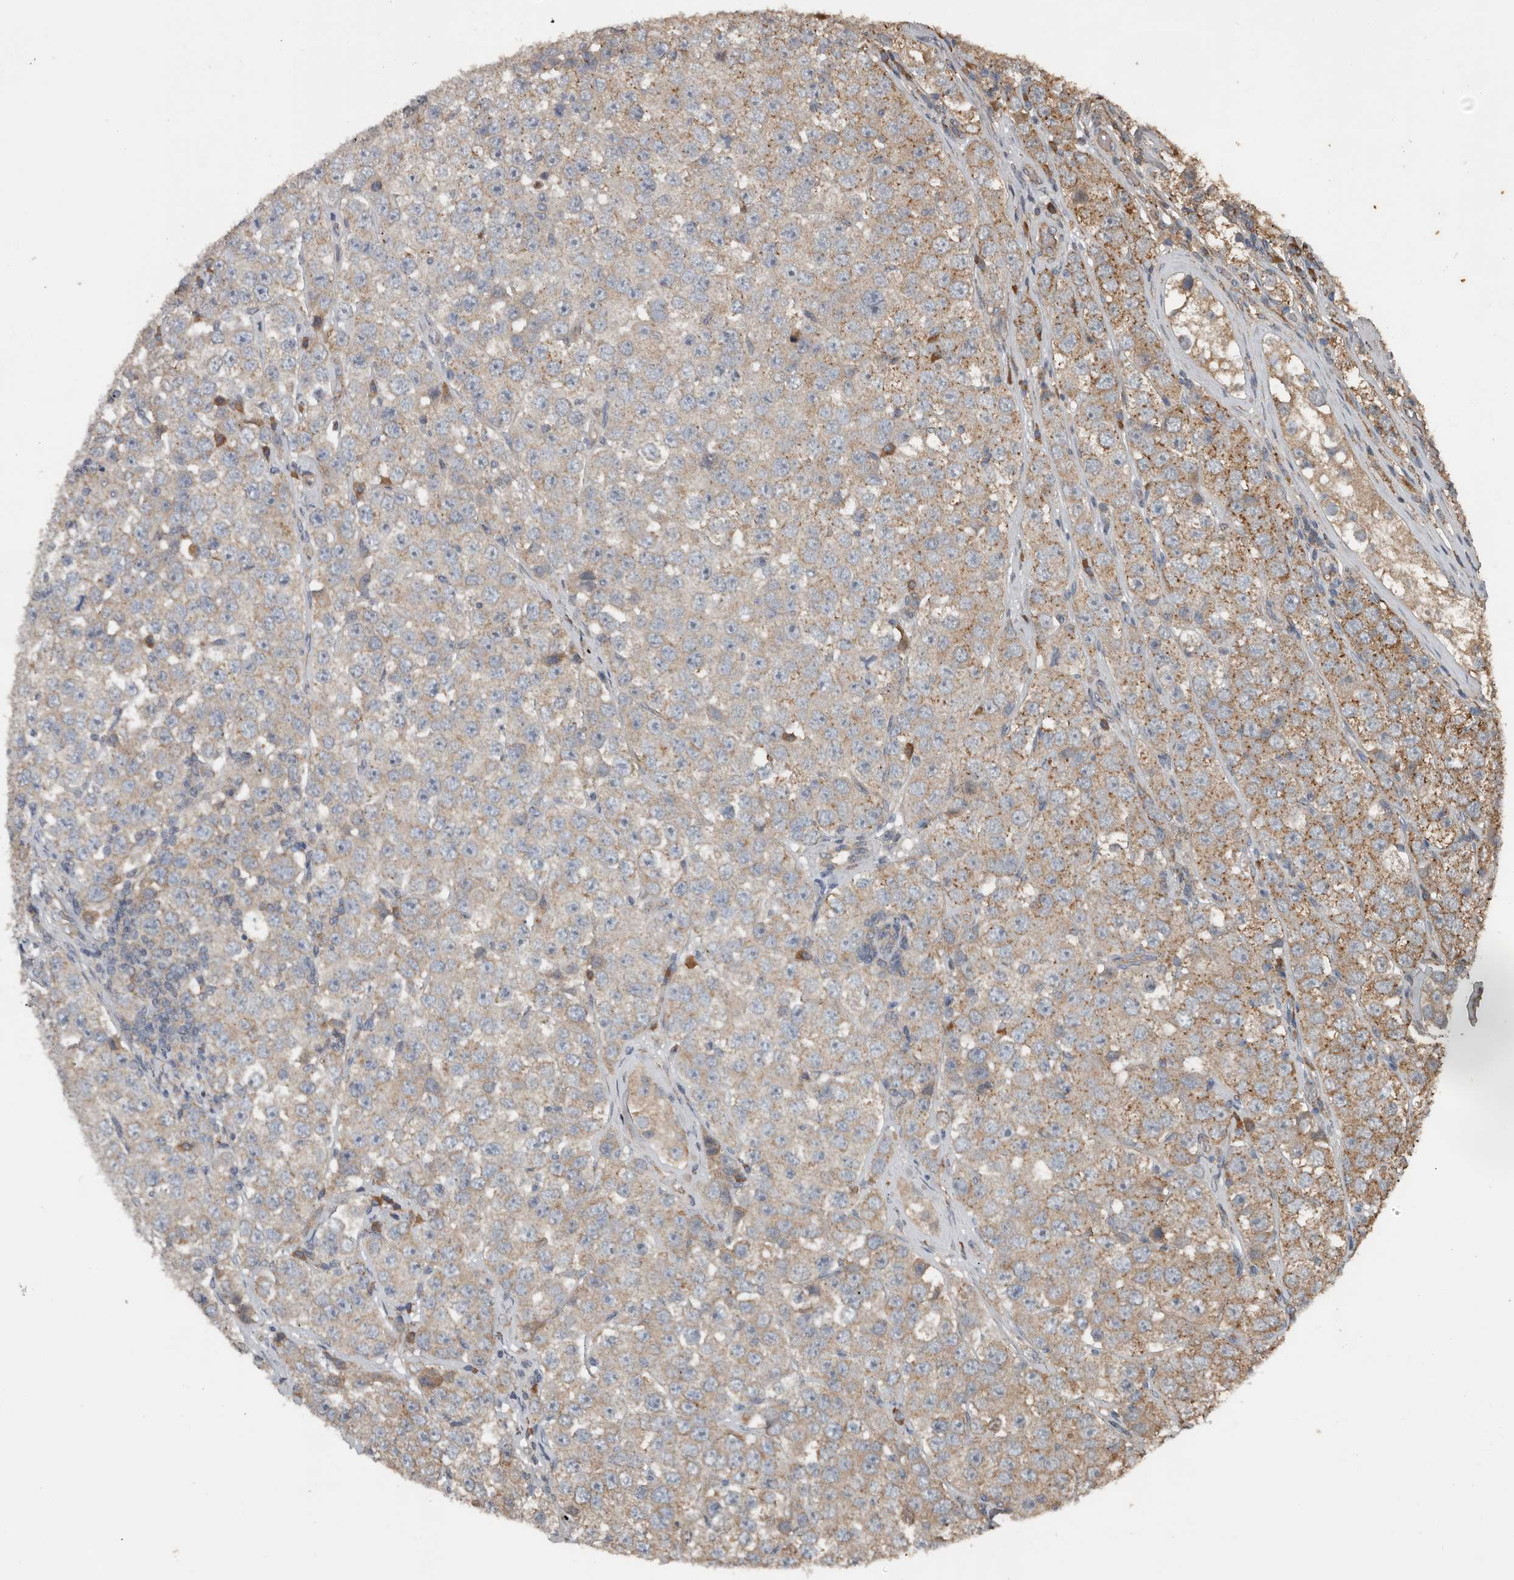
{"staining": {"intensity": "moderate", "quantity": "25%-75%", "location": "cytoplasmic/membranous"}, "tissue": "testis cancer", "cell_type": "Tumor cells", "image_type": "cancer", "snomed": [{"axis": "morphology", "description": "Seminoma, NOS"}, {"axis": "topography", "description": "Testis"}], "caption": "The photomicrograph reveals immunohistochemical staining of testis cancer (seminoma). There is moderate cytoplasmic/membranous positivity is identified in approximately 25%-75% of tumor cells. (brown staining indicates protein expression, while blue staining denotes nuclei).", "gene": "RNF207", "patient": {"sex": "male", "age": 28}}